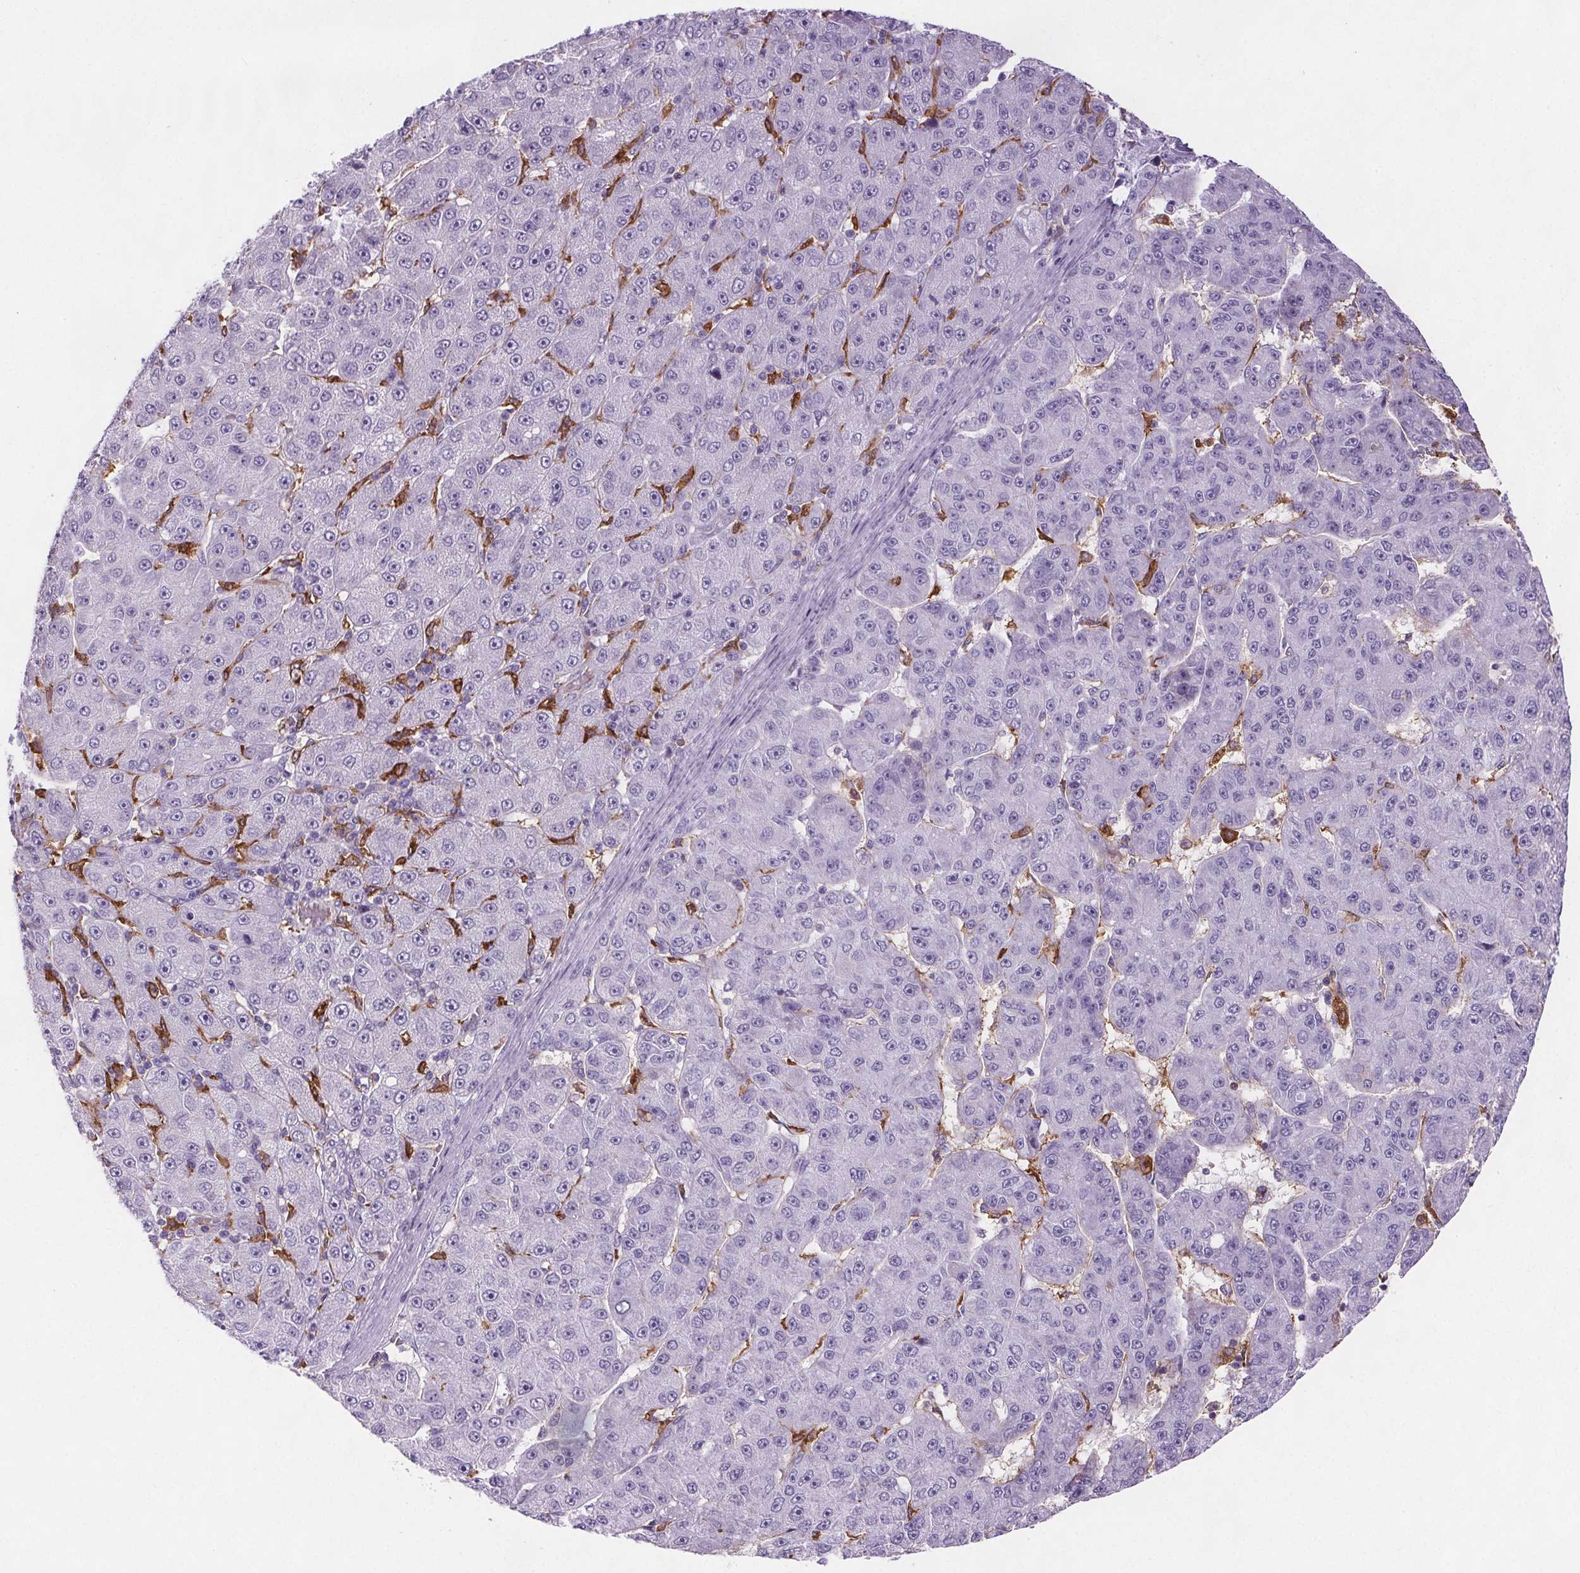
{"staining": {"intensity": "negative", "quantity": "none", "location": "none"}, "tissue": "liver cancer", "cell_type": "Tumor cells", "image_type": "cancer", "snomed": [{"axis": "morphology", "description": "Carcinoma, Hepatocellular, NOS"}, {"axis": "topography", "description": "Liver"}], "caption": "Liver cancer (hepatocellular carcinoma) stained for a protein using immunohistochemistry (IHC) reveals no expression tumor cells.", "gene": "CD5L", "patient": {"sex": "male", "age": 67}}